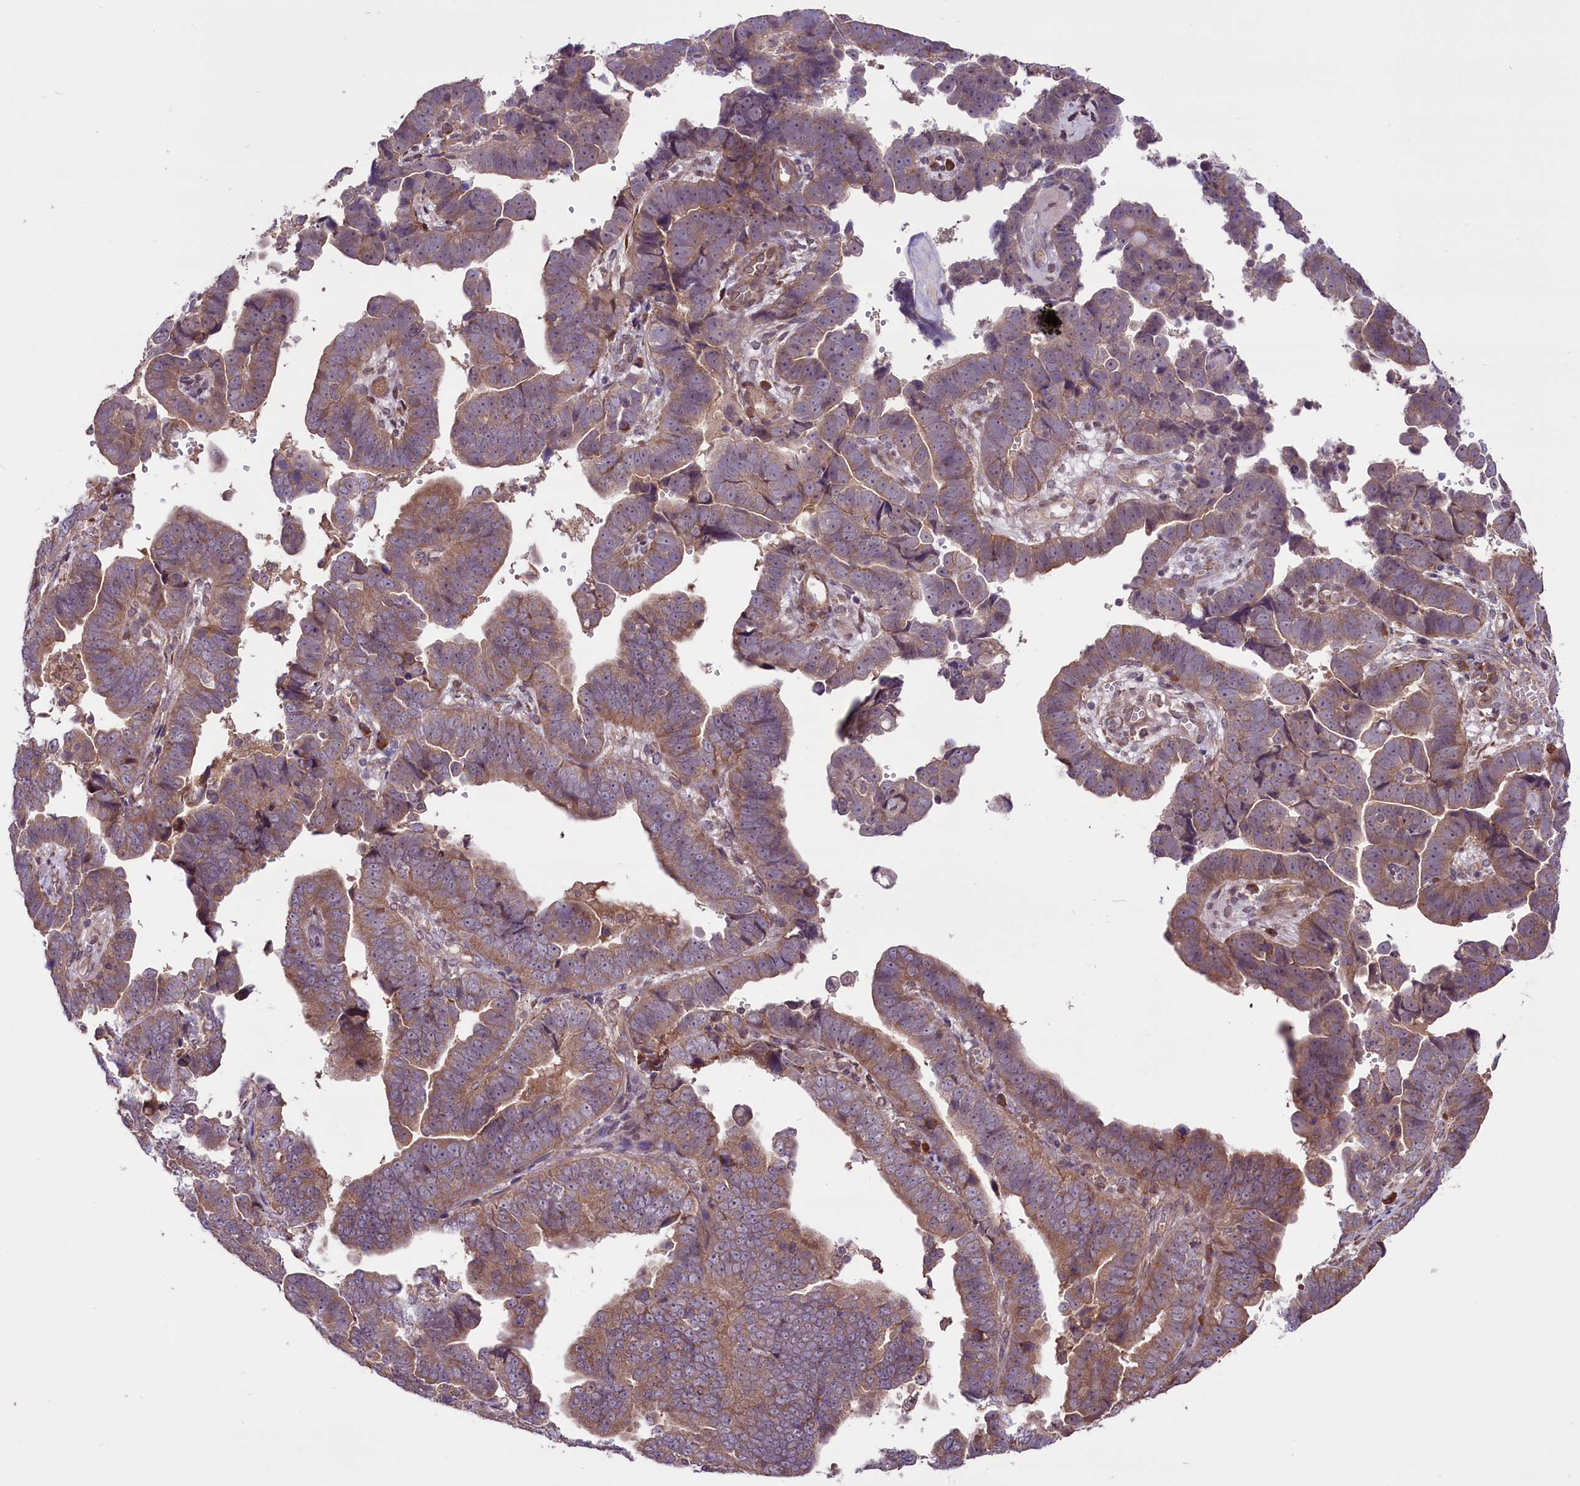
{"staining": {"intensity": "moderate", "quantity": ">75%", "location": "cytoplasmic/membranous"}, "tissue": "endometrial cancer", "cell_type": "Tumor cells", "image_type": "cancer", "snomed": [{"axis": "morphology", "description": "Adenocarcinoma, NOS"}, {"axis": "topography", "description": "Endometrium"}], "caption": "High-magnification brightfield microscopy of endometrial adenocarcinoma stained with DAB (brown) and counterstained with hematoxylin (blue). tumor cells exhibit moderate cytoplasmic/membranous staining is appreciated in approximately>75% of cells.", "gene": "HDAC5", "patient": {"sex": "female", "age": 75}}